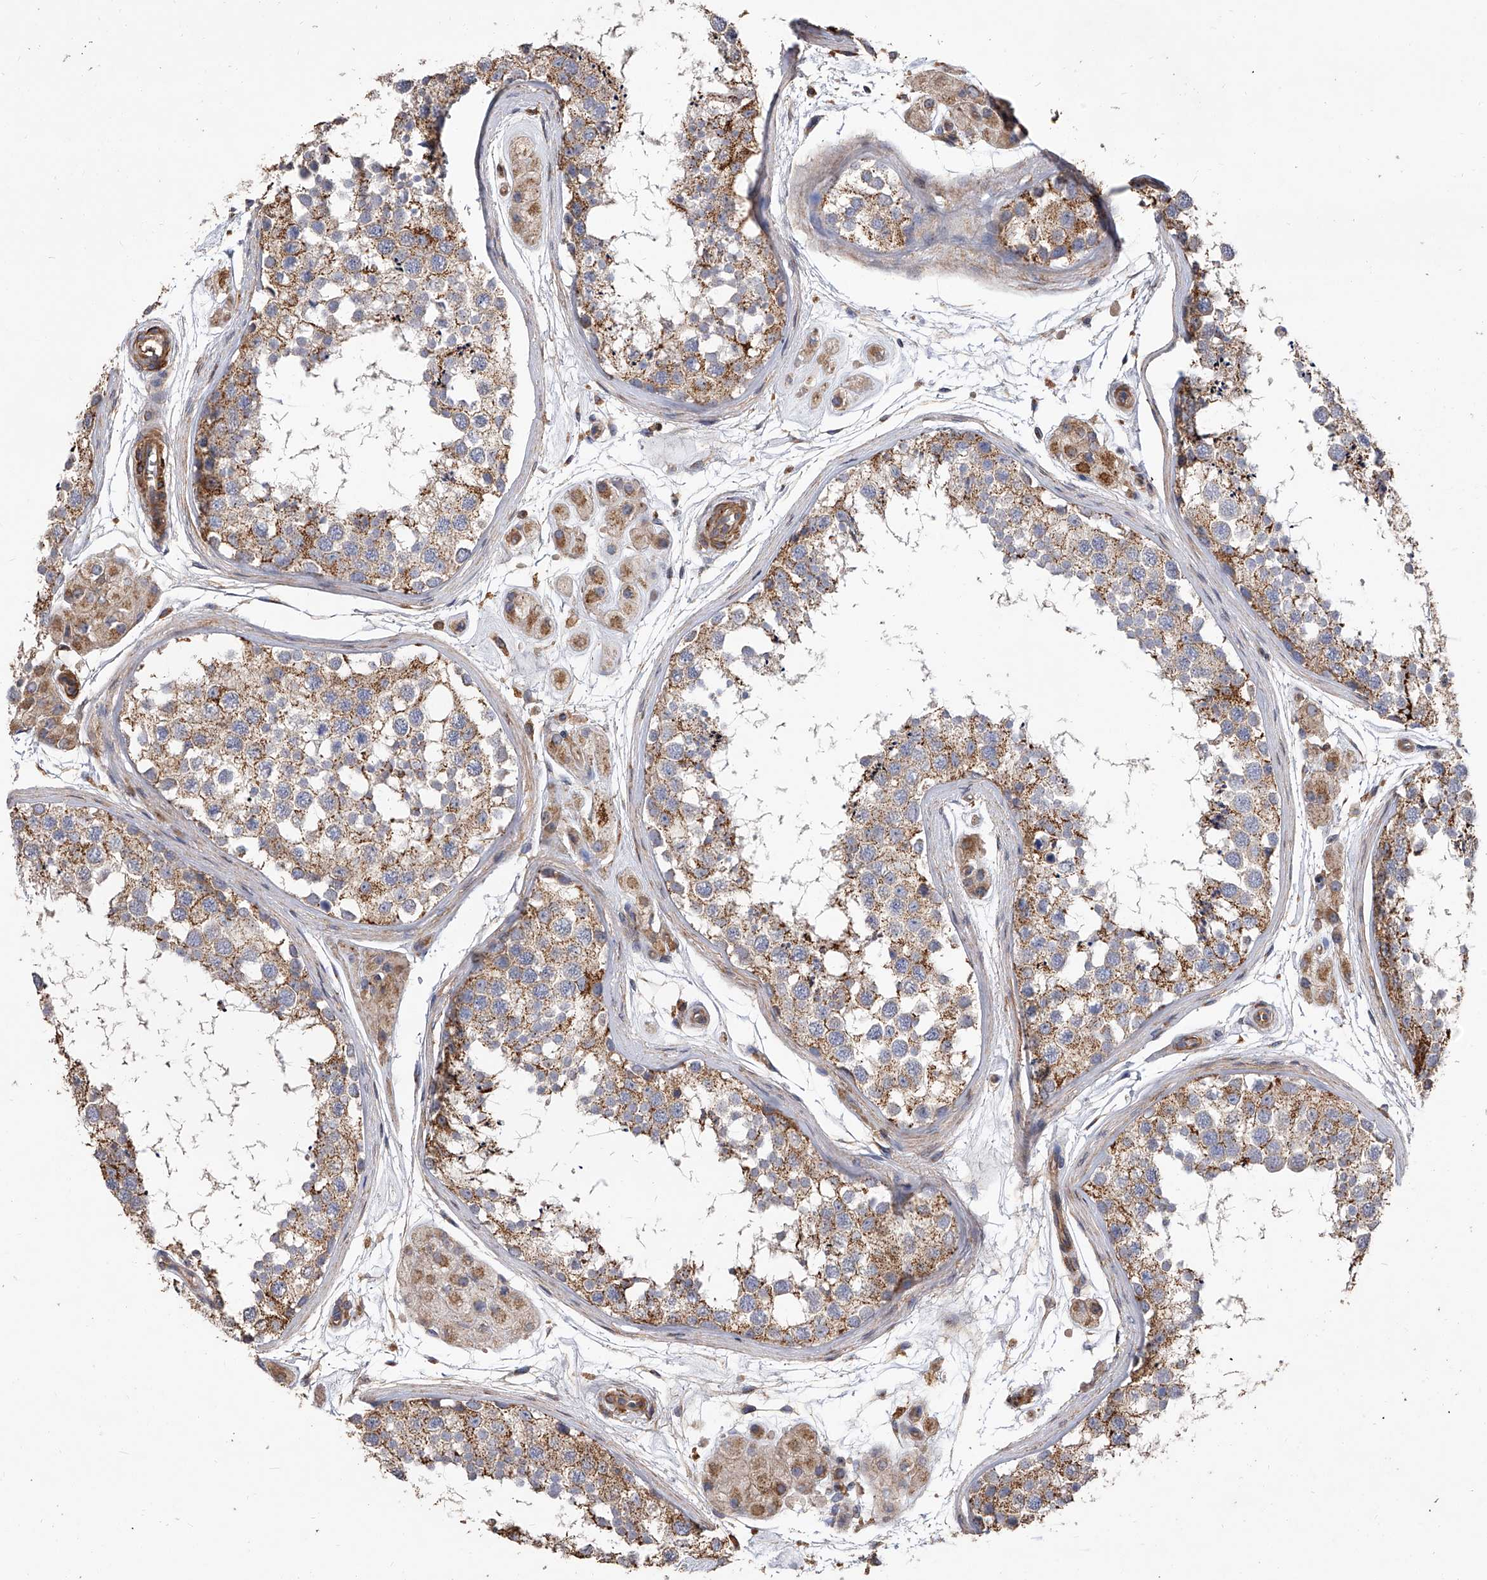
{"staining": {"intensity": "moderate", "quantity": ">75%", "location": "cytoplasmic/membranous"}, "tissue": "testis", "cell_type": "Cells in seminiferous ducts", "image_type": "normal", "snomed": [{"axis": "morphology", "description": "Normal tissue, NOS"}, {"axis": "topography", "description": "Testis"}], "caption": "Immunohistochemistry staining of unremarkable testis, which displays medium levels of moderate cytoplasmic/membranous expression in about >75% of cells in seminiferous ducts indicating moderate cytoplasmic/membranous protein positivity. The staining was performed using DAB (3,3'-diaminobenzidine) (brown) for protein detection and nuclei were counterstained in hematoxylin (blue).", "gene": "PISD", "patient": {"sex": "male", "age": 56}}